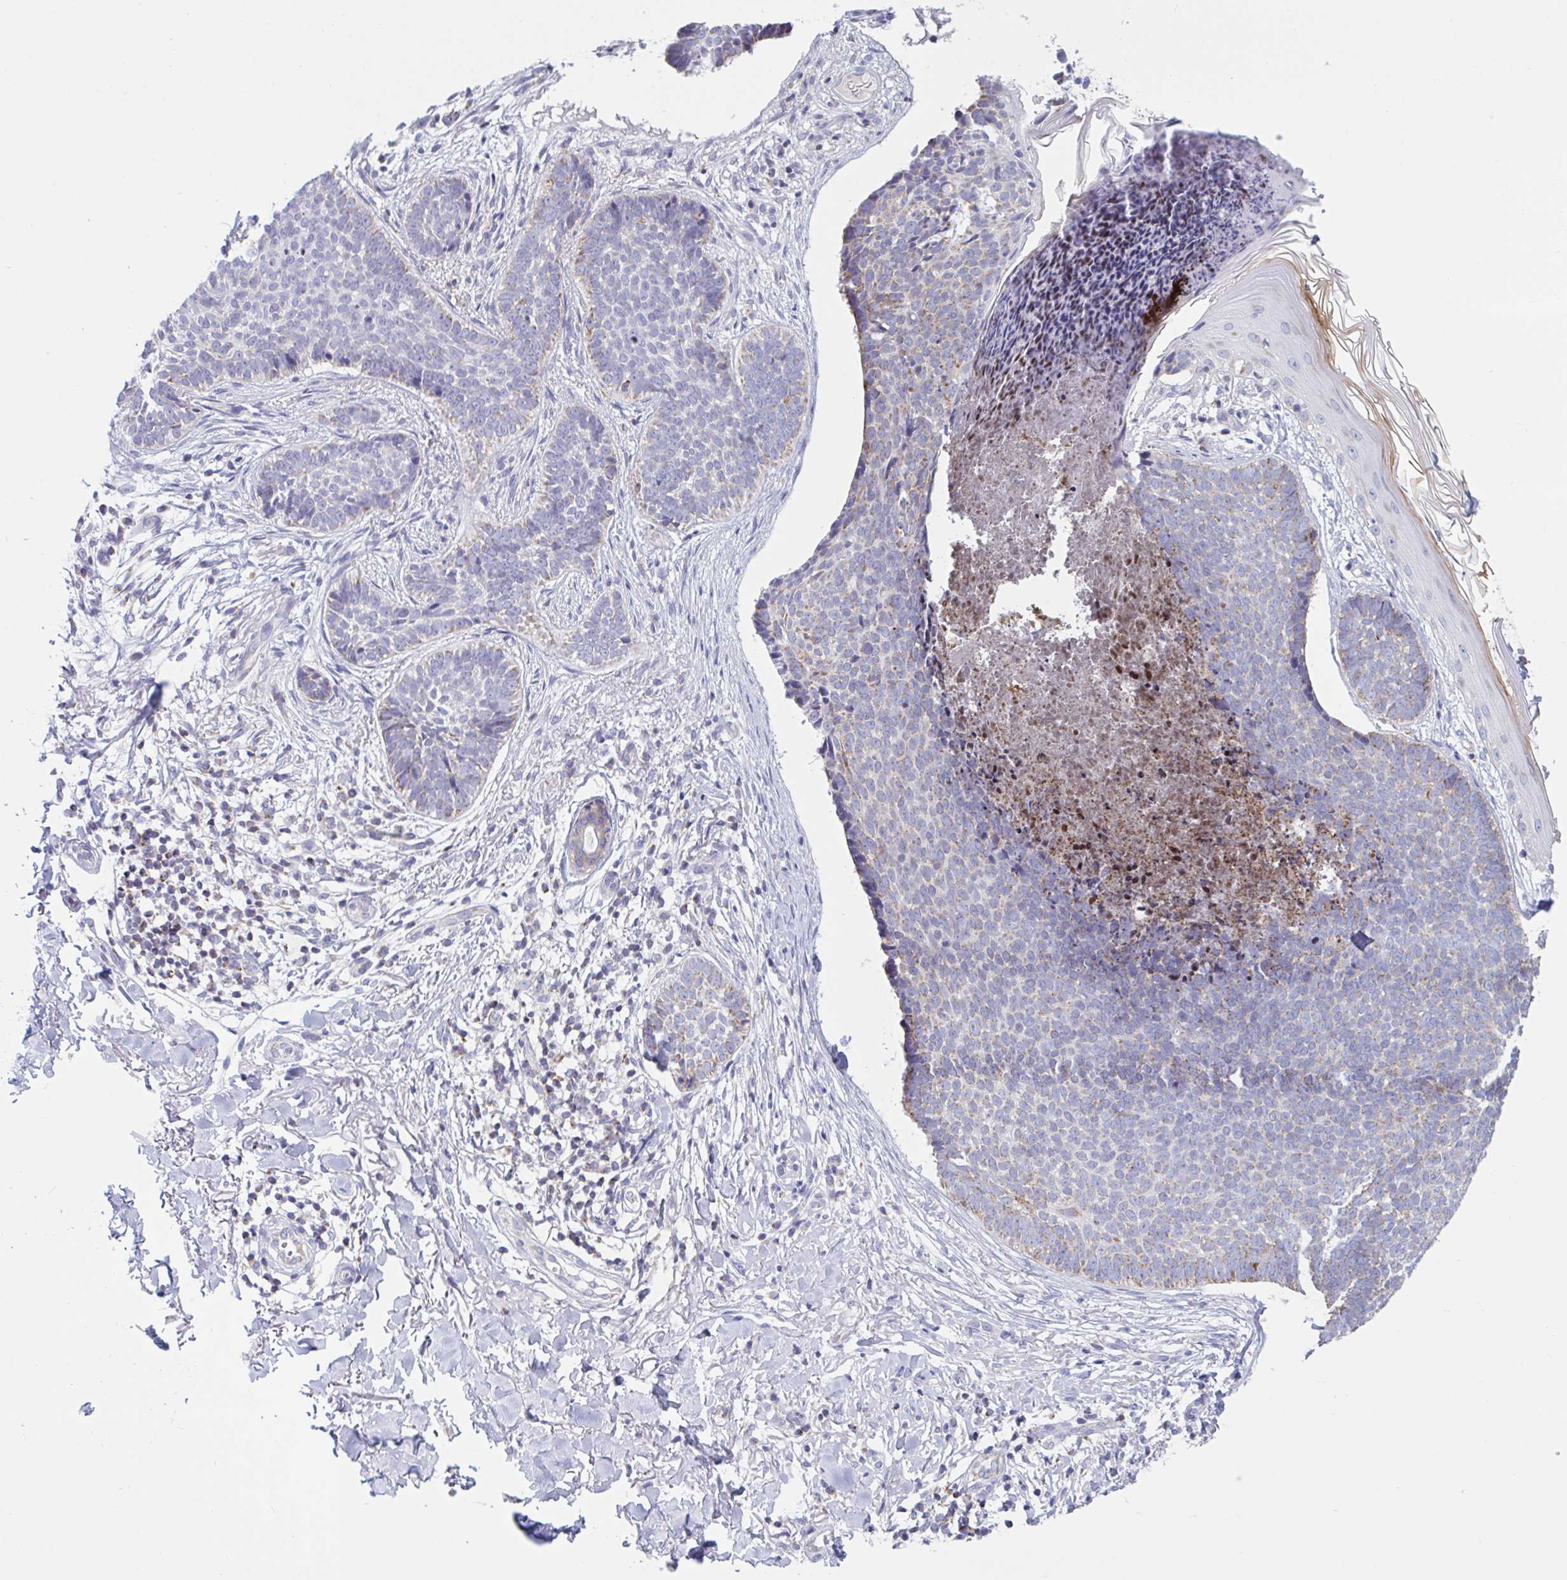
{"staining": {"intensity": "weak", "quantity": "<25%", "location": "cytoplasmic/membranous"}, "tissue": "skin cancer", "cell_type": "Tumor cells", "image_type": "cancer", "snomed": [{"axis": "morphology", "description": "Basal cell carcinoma"}, {"axis": "topography", "description": "Skin"}, {"axis": "topography", "description": "Skin of back"}], "caption": "Tumor cells are negative for protein expression in human skin cancer (basal cell carcinoma).", "gene": "HSPE1", "patient": {"sex": "male", "age": 81}}